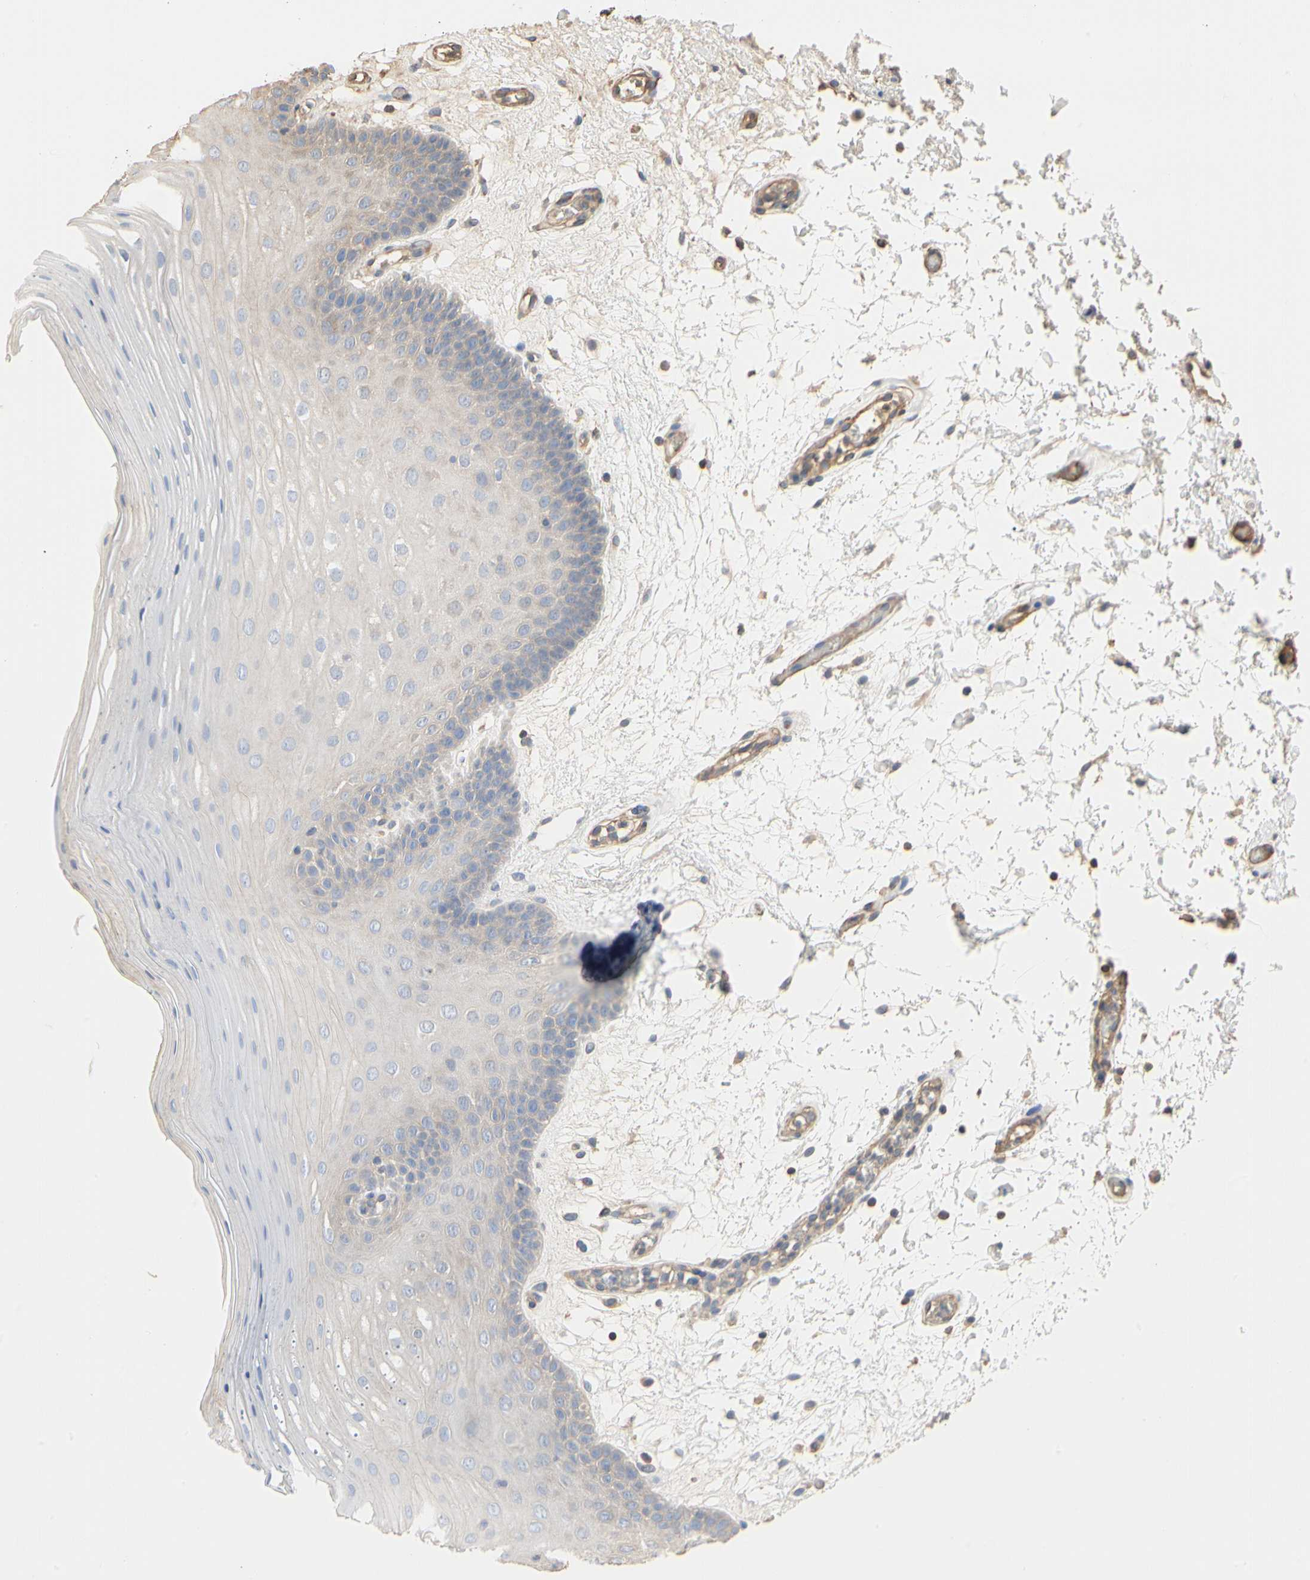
{"staining": {"intensity": "weak", "quantity": "25%-75%", "location": "cytoplasmic/membranous"}, "tissue": "oral mucosa", "cell_type": "Squamous epithelial cells", "image_type": "normal", "snomed": [{"axis": "morphology", "description": "Normal tissue, NOS"}, {"axis": "morphology", "description": "Squamous cell carcinoma, NOS"}, {"axis": "topography", "description": "Skeletal muscle"}, {"axis": "topography", "description": "Oral tissue"}, {"axis": "topography", "description": "Head-Neck"}], "caption": "Protein analysis of unremarkable oral mucosa displays weak cytoplasmic/membranous staining in about 25%-75% of squamous epithelial cells. The protein of interest is stained brown, and the nuclei are stained in blue (DAB IHC with brightfield microscopy, high magnification).", "gene": "PDZK1", "patient": {"sex": "male", "age": 71}}